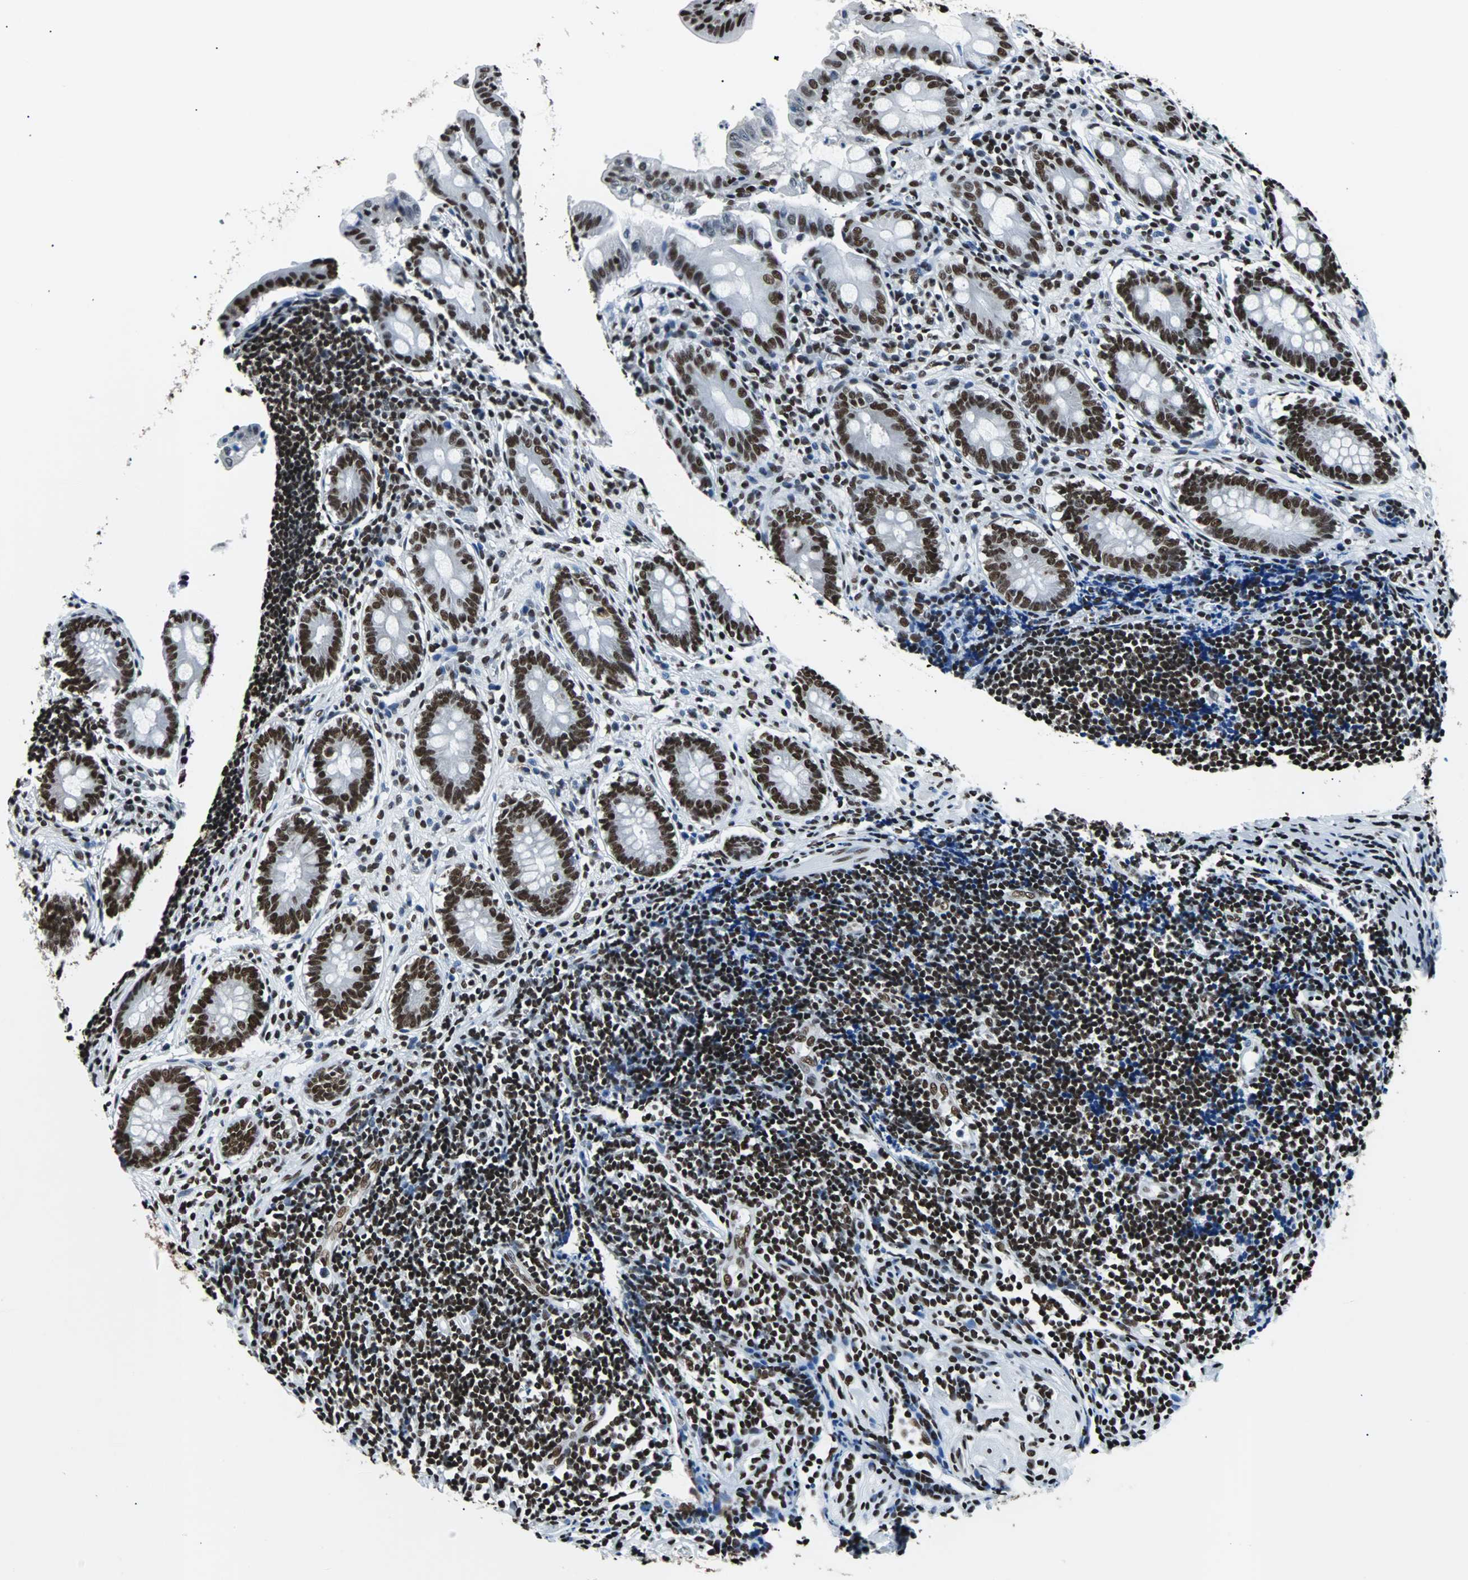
{"staining": {"intensity": "strong", "quantity": ">75%", "location": "nuclear"}, "tissue": "appendix", "cell_type": "Glandular cells", "image_type": "normal", "snomed": [{"axis": "morphology", "description": "Normal tissue, NOS"}, {"axis": "topography", "description": "Appendix"}], "caption": "Immunohistochemical staining of benign human appendix demonstrates high levels of strong nuclear expression in approximately >75% of glandular cells.", "gene": "FUBP1", "patient": {"sex": "female", "age": 50}}